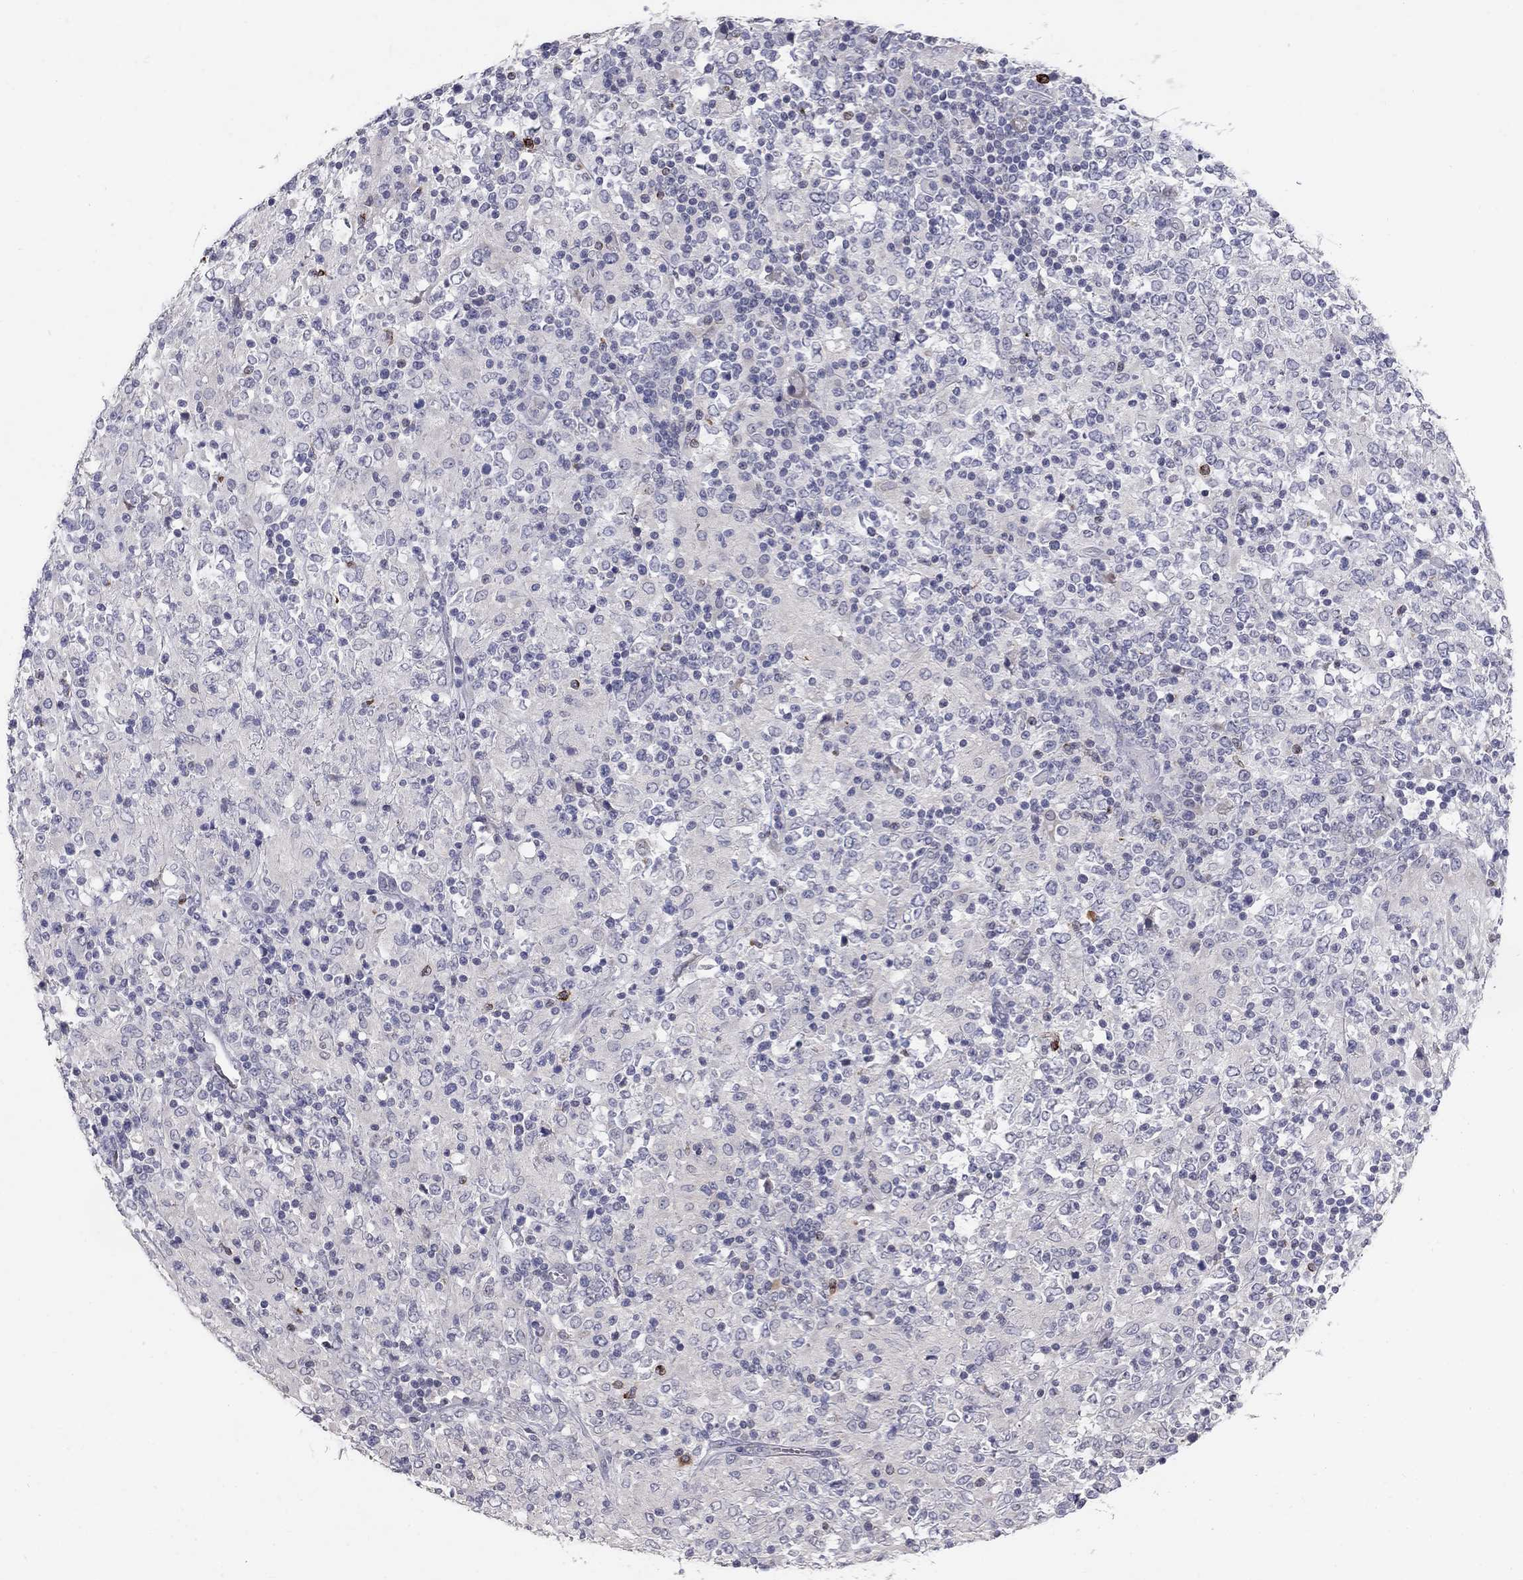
{"staining": {"intensity": "negative", "quantity": "none", "location": "none"}, "tissue": "lymphoma", "cell_type": "Tumor cells", "image_type": "cancer", "snomed": [{"axis": "morphology", "description": "Malignant lymphoma, non-Hodgkin's type, High grade"}, {"axis": "topography", "description": "Lymph node"}], "caption": "Micrograph shows no significant protein staining in tumor cells of lymphoma.", "gene": "NTRK2", "patient": {"sex": "female", "age": 84}}